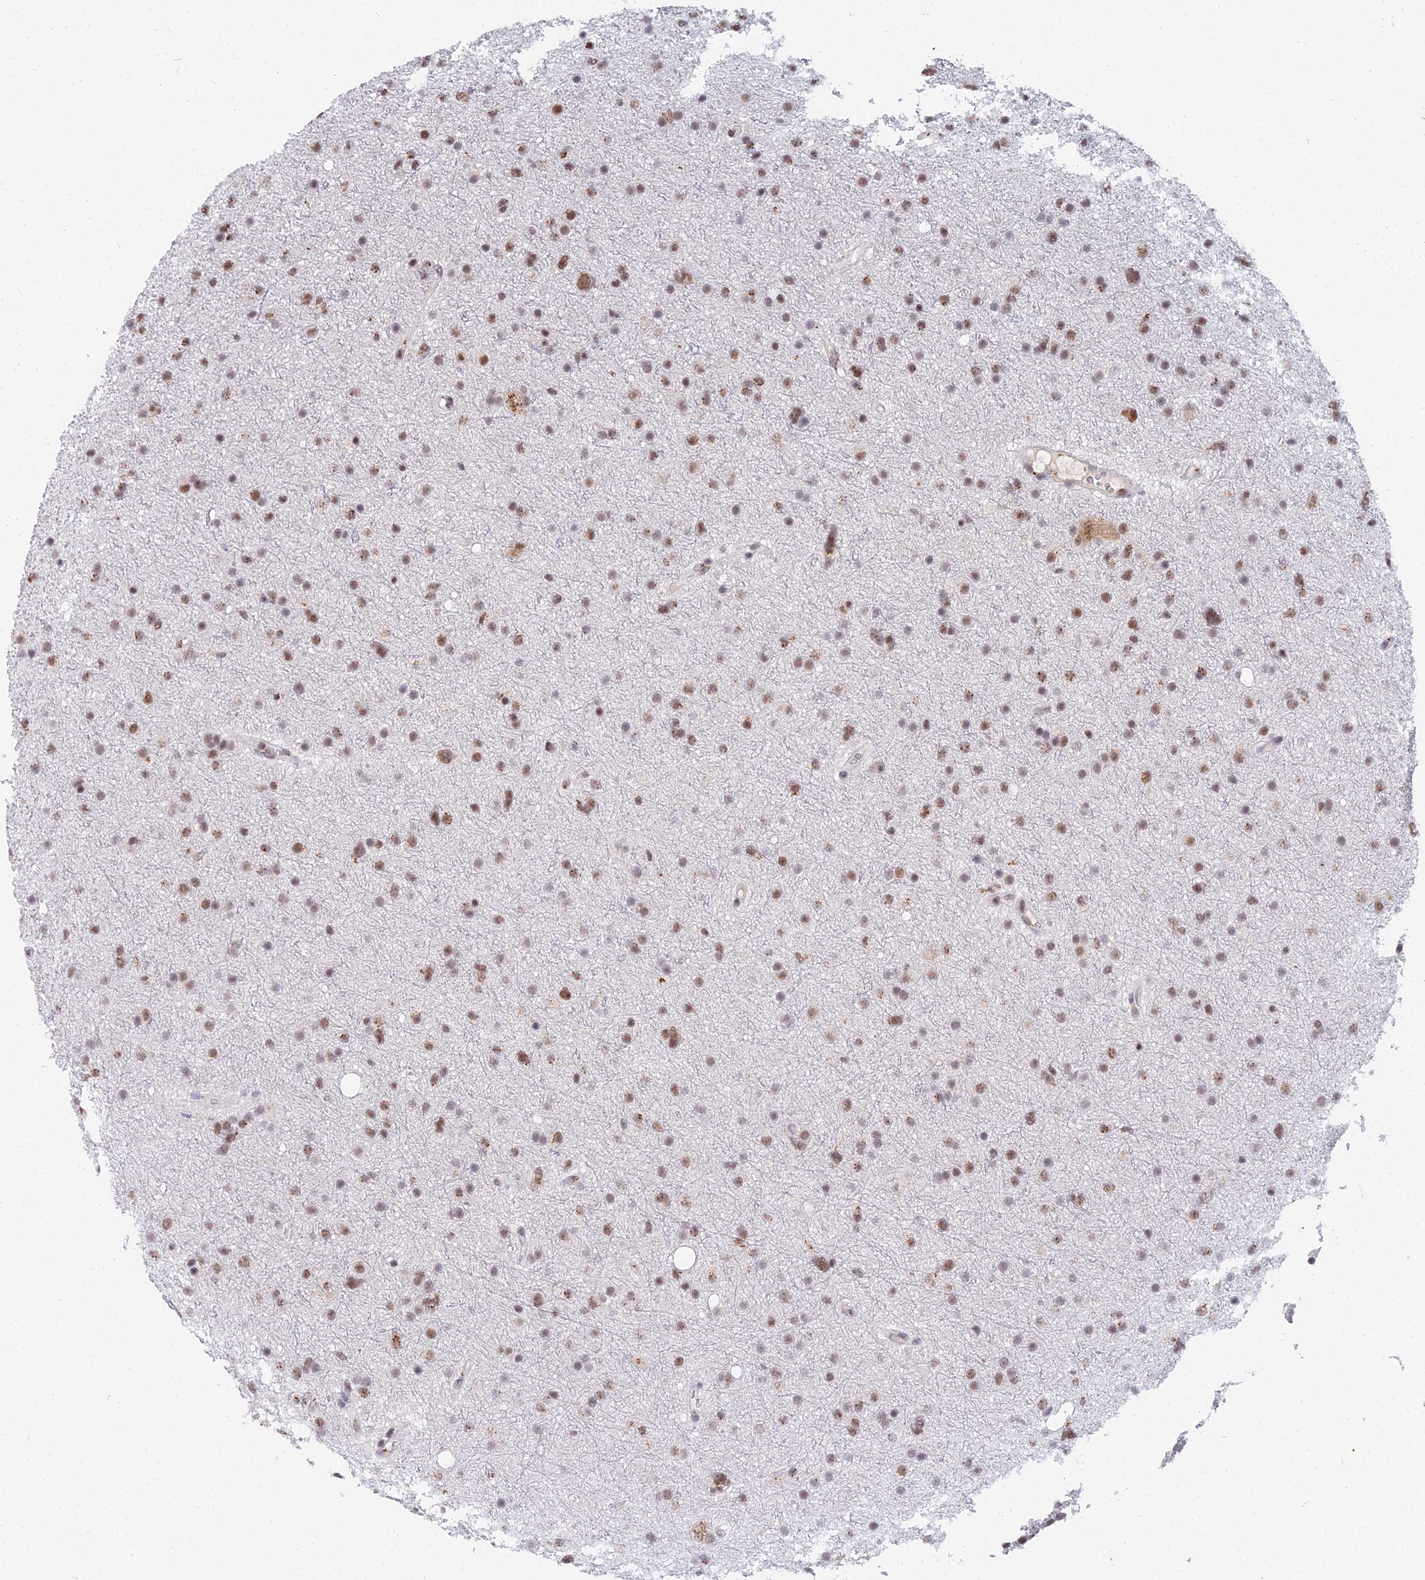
{"staining": {"intensity": "moderate", "quantity": ">75%", "location": "nuclear"}, "tissue": "glioma", "cell_type": "Tumor cells", "image_type": "cancer", "snomed": [{"axis": "morphology", "description": "Glioma, malignant, Low grade"}, {"axis": "topography", "description": "Cerebral cortex"}], "caption": "A photomicrograph of malignant glioma (low-grade) stained for a protein shows moderate nuclear brown staining in tumor cells. Using DAB (3,3'-diaminobenzidine) (brown) and hematoxylin (blue) stains, captured at high magnification using brightfield microscopy.", "gene": "THOC3", "patient": {"sex": "female", "age": 39}}